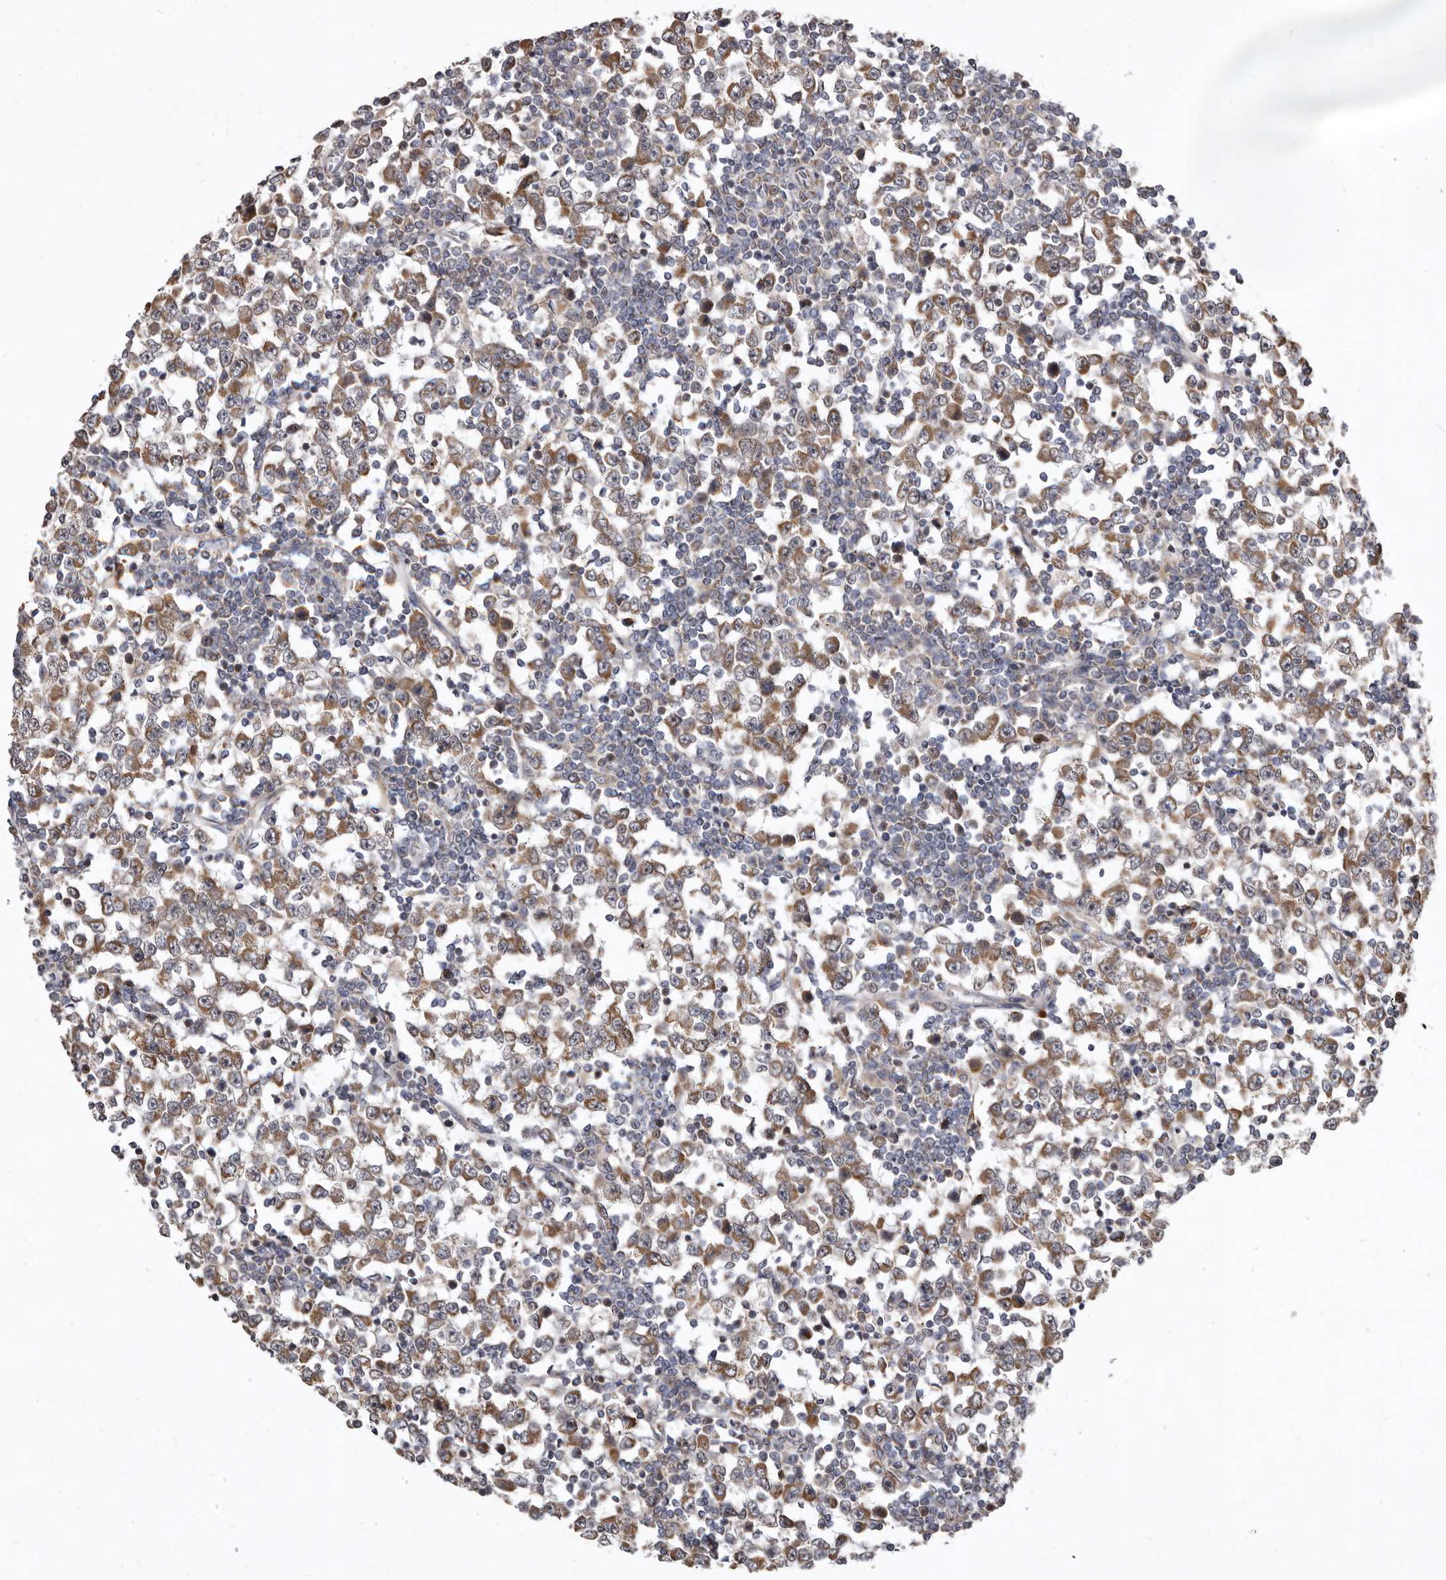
{"staining": {"intensity": "weak", "quantity": ">75%", "location": "cytoplasmic/membranous"}, "tissue": "testis cancer", "cell_type": "Tumor cells", "image_type": "cancer", "snomed": [{"axis": "morphology", "description": "Seminoma, NOS"}, {"axis": "topography", "description": "Testis"}], "caption": "Testis cancer (seminoma) tissue shows weak cytoplasmic/membranous staining in approximately >75% of tumor cells, visualized by immunohistochemistry.", "gene": "SMC4", "patient": {"sex": "male", "age": 65}}